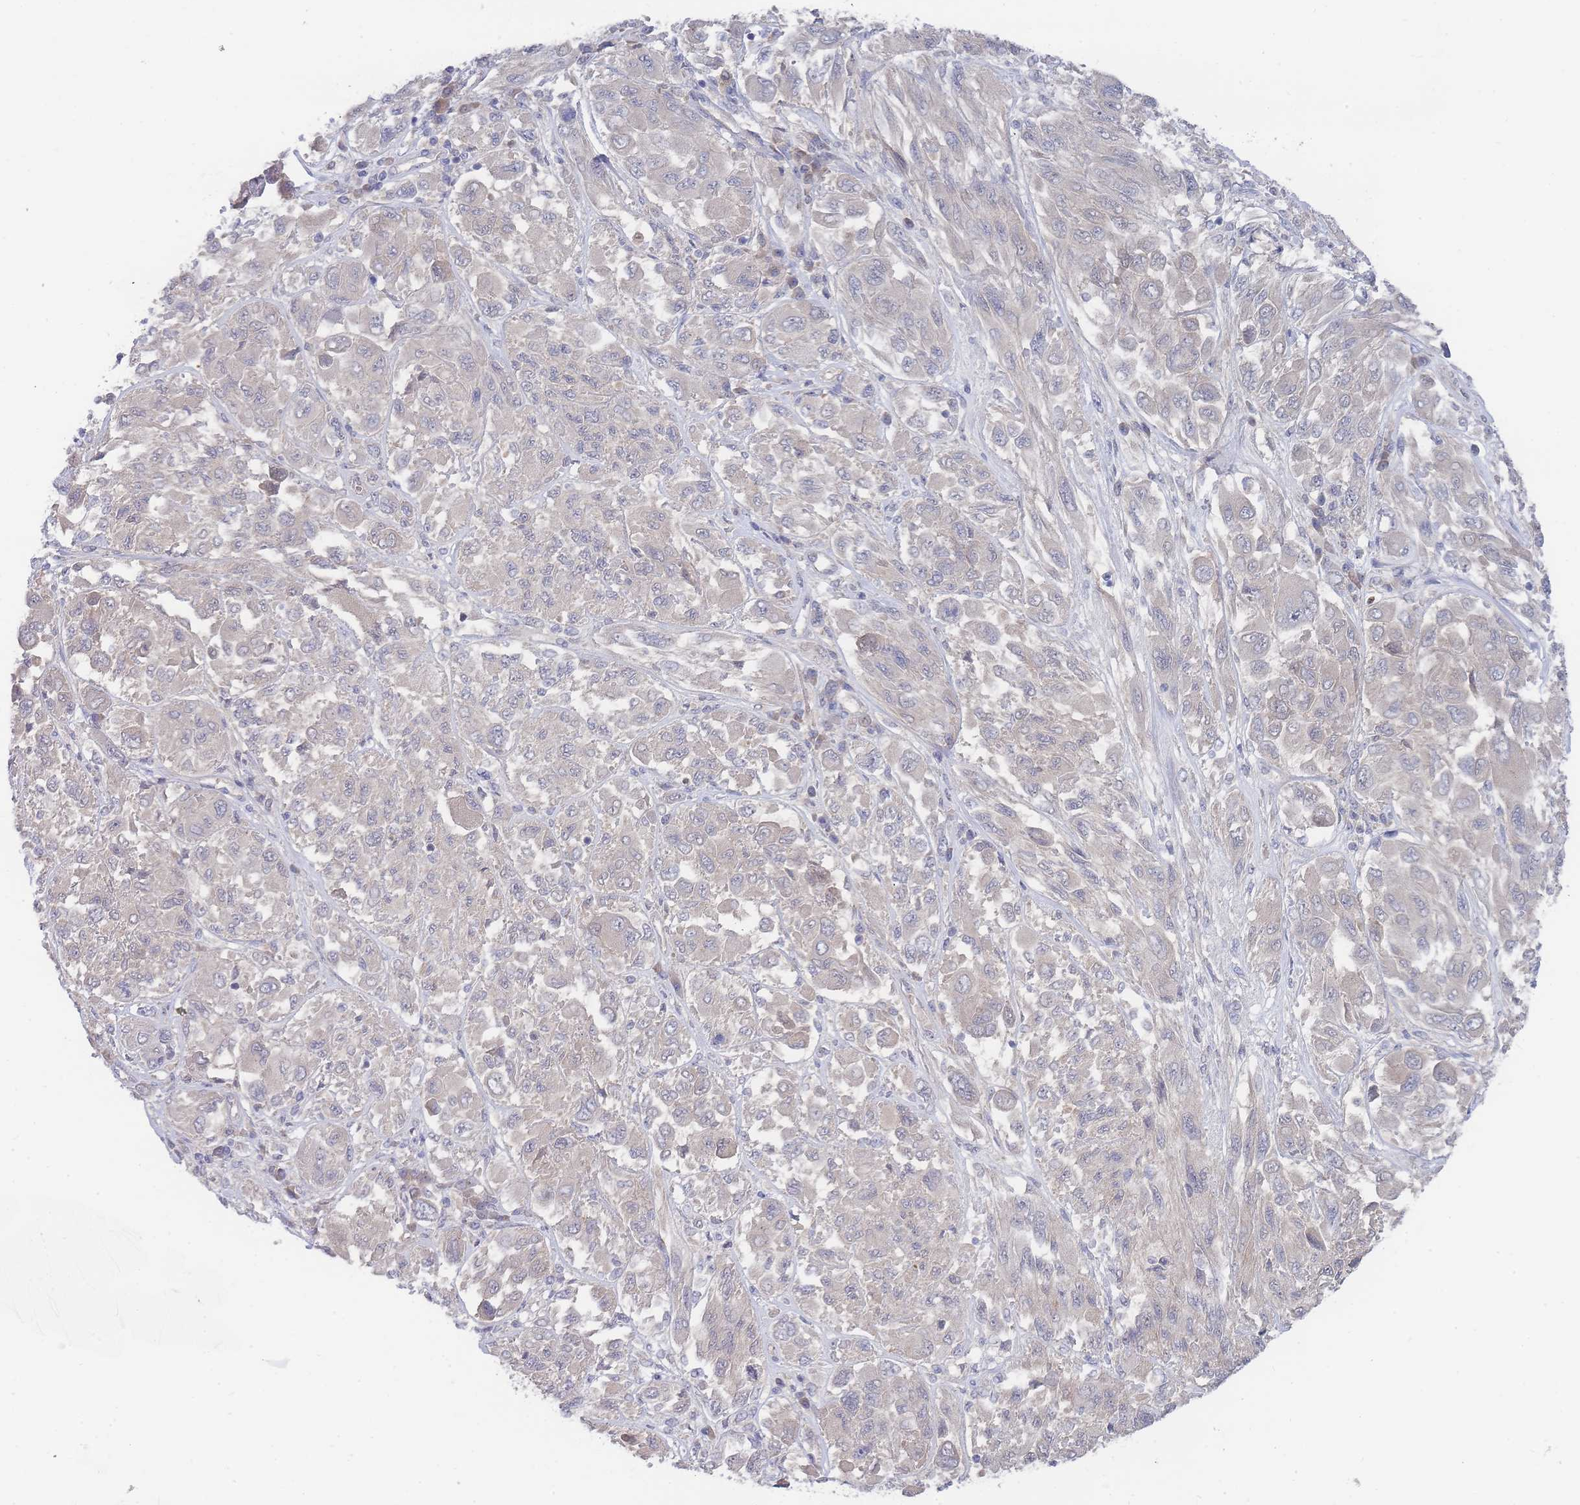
{"staining": {"intensity": "negative", "quantity": "none", "location": "none"}, "tissue": "melanoma", "cell_type": "Tumor cells", "image_type": "cancer", "snomed": [{"axis": "morphology", "description": "Malignant melanoma, NOS"}, {"axis": "topography", "description": "Skin"}], "caption": "Protein analysis of melanoma reveals no significant expression in tumor cells.", "gene": "NUB1", "patient": {"sex": "female", "age": 91}}